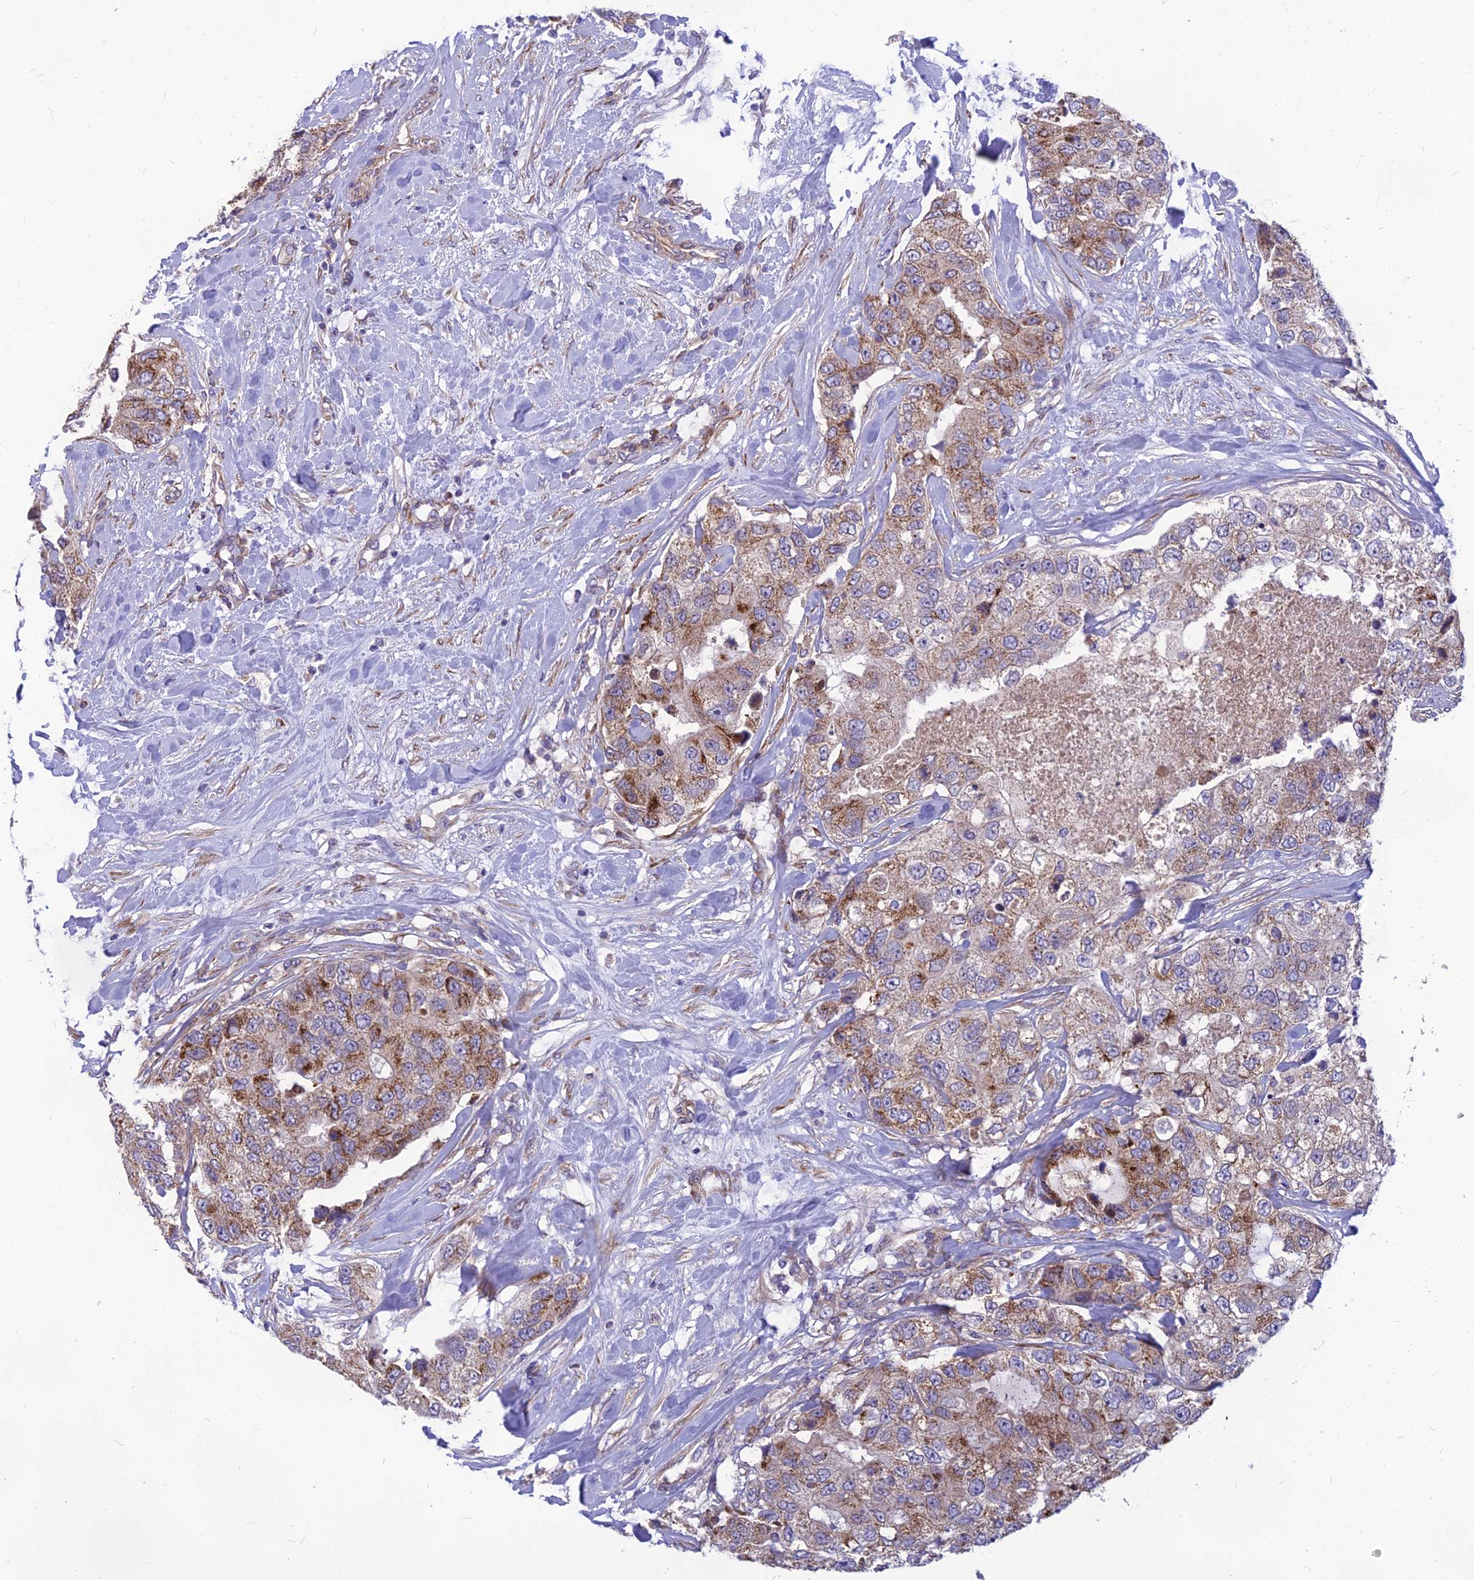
{"staining": {"intensity": "moderate", "quantity": ">75%", "location": "cytoplasmic/membranous"}, "tissue": "breast cancer", "cell_type": "Tumor cells", "image_type": "cancer", "snomed": [{"axis": "morphology", "description": "Duct carcinoma"}, {"axis": "topography", "description": "Breast"}], "caption": "Immunohistochemistry micrograph of breast cancer stained for a protein (brown), which displays medium levels of moderate cytoplasmic/membranous positivity in approximately >75% of tumor cells.", "gene": "PTCD2", "patient": {"sex": "female", "age": 62}}